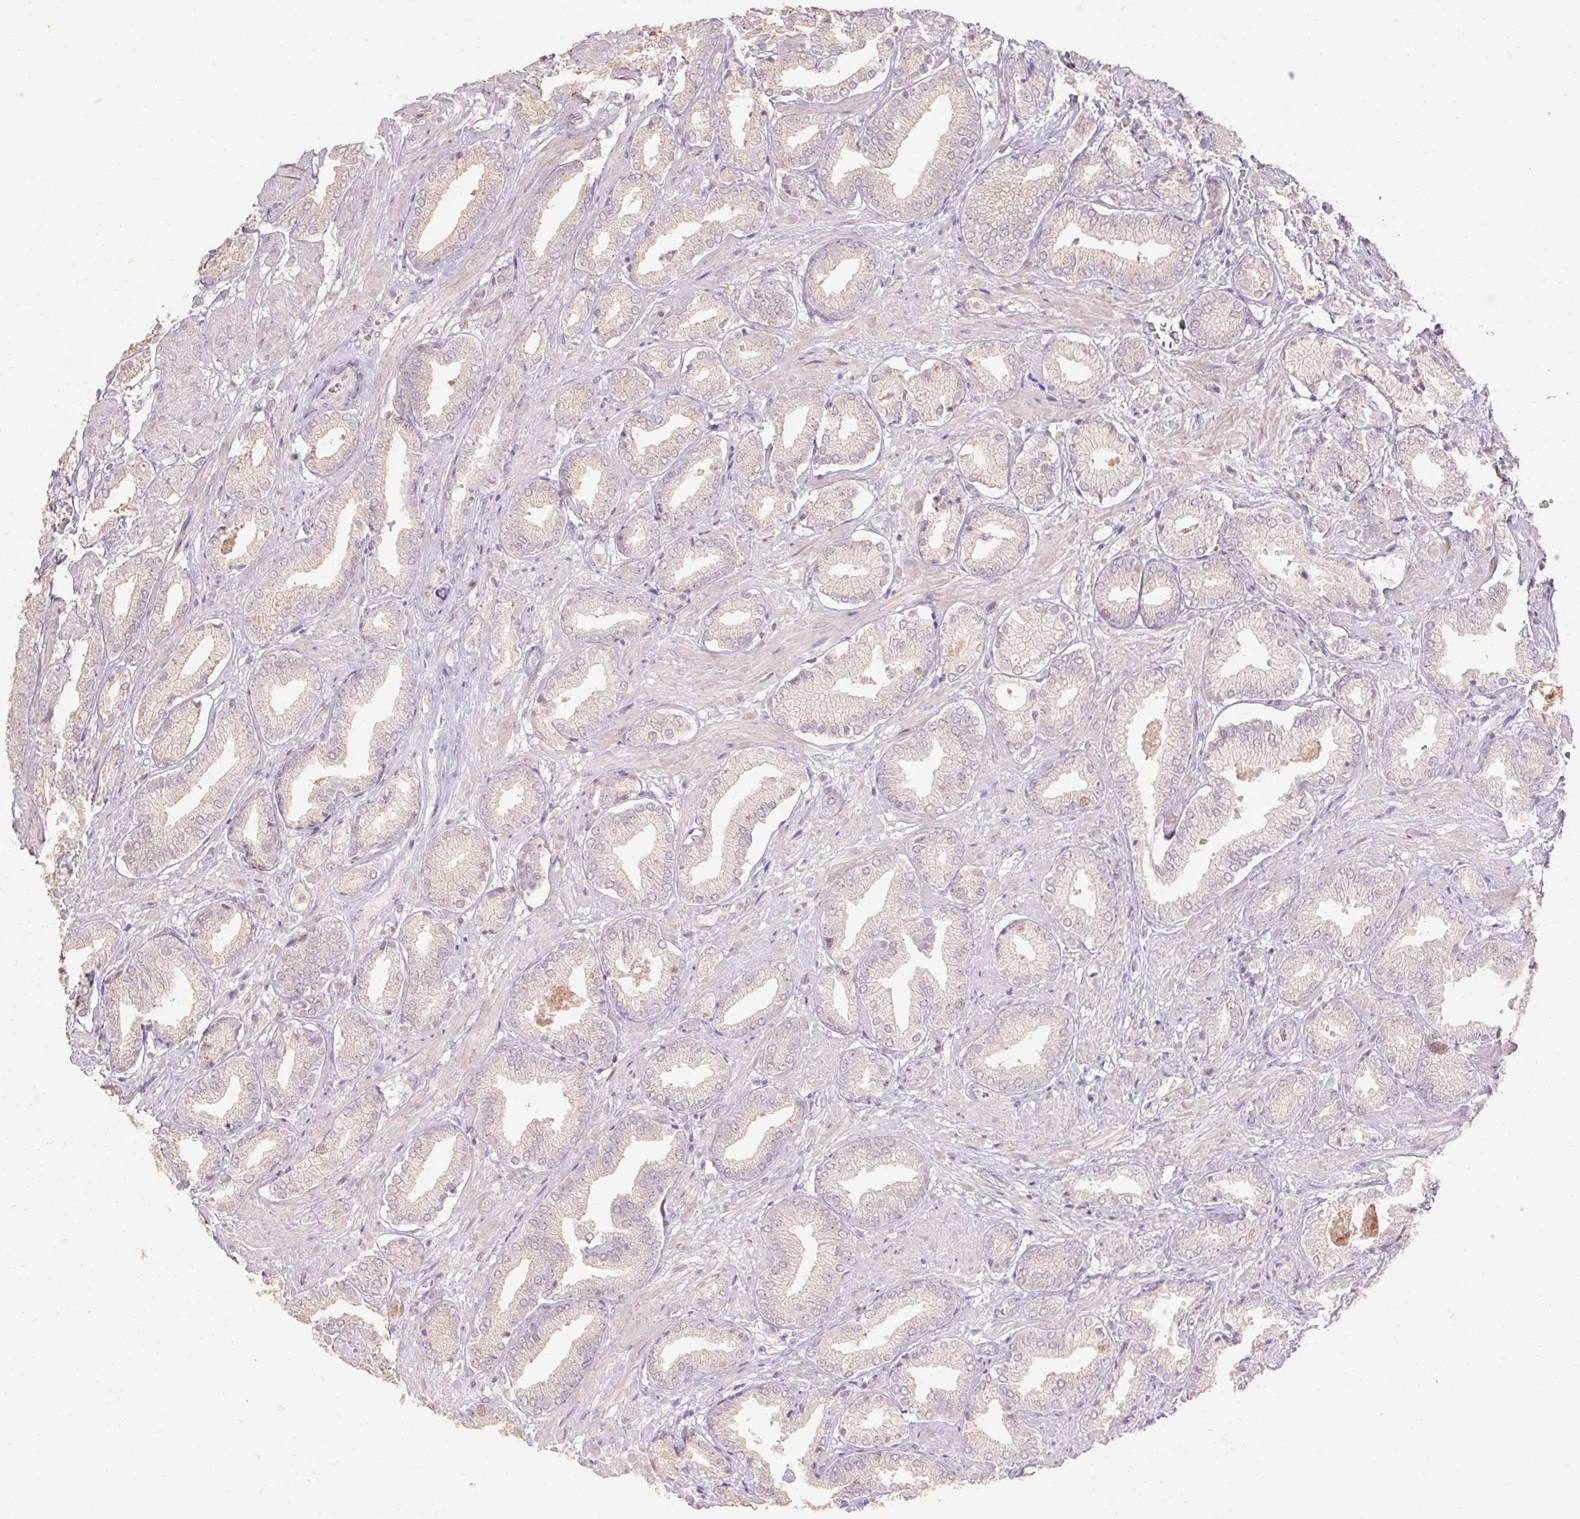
{"staining": {"intensity": "negative", "quantity": "none", "location": "none"}, "tissue": "prostate cancer", "cell_type": "Tumor cells", "image_type": "cancer", "snomed": [{"axis": "morphology", "description": "Adenocarcinoma, High grade"}, {"axis": "topography", "description": "Prostate"}], "caption": "Adenocarcinoma (high-grade) (prostate) was stained to show a protein in brown. There is no significant staining in tumor cells.", "gene": "SKP2", "patient": {"sex": "male", "age": 56}}